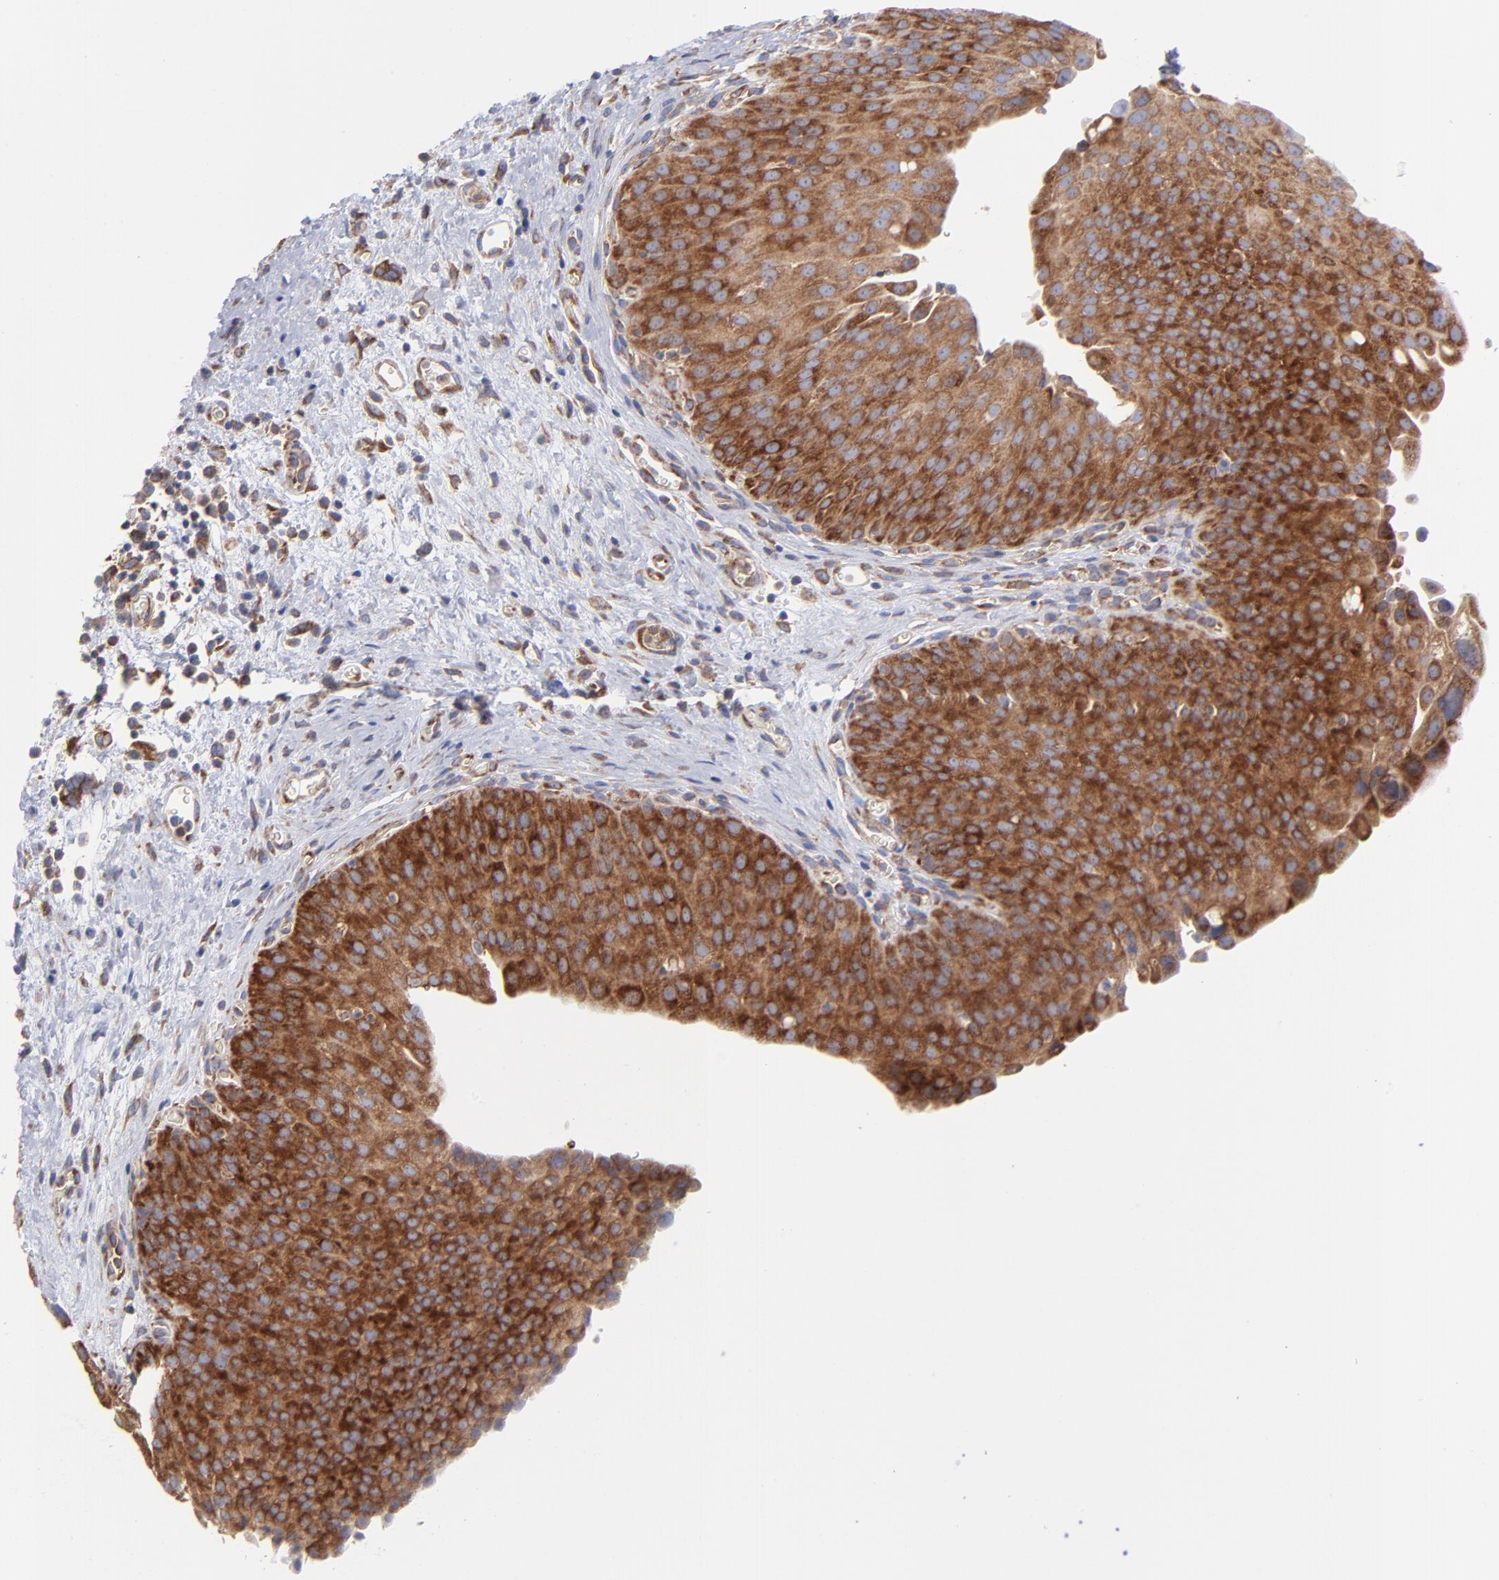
{"staining": {"intensity": "strong", "quantity": ">75%", "location": "cytoplasmic/membranous"}, "tissue": "urinary bladder", "cell_type": "Urothelial cells", "image_type": "normal", "snomed": [{"axis": "morphology", "description": "Normal tissue, NOS"}, {"axis": "morphology", "description": "Dysplasia, NOS"}, {"axis": "topography", "description": "Urinary bladder"}], "caption": "A photomicrograph showing strong cytoplasmic/membranous expression in about >75% of urothelial cells in normal urinary bladder, as visualized by brown immunohistochemical staining.", "gene": "EIF2AK2", "patient": {"sex": "male", "age": 35}}